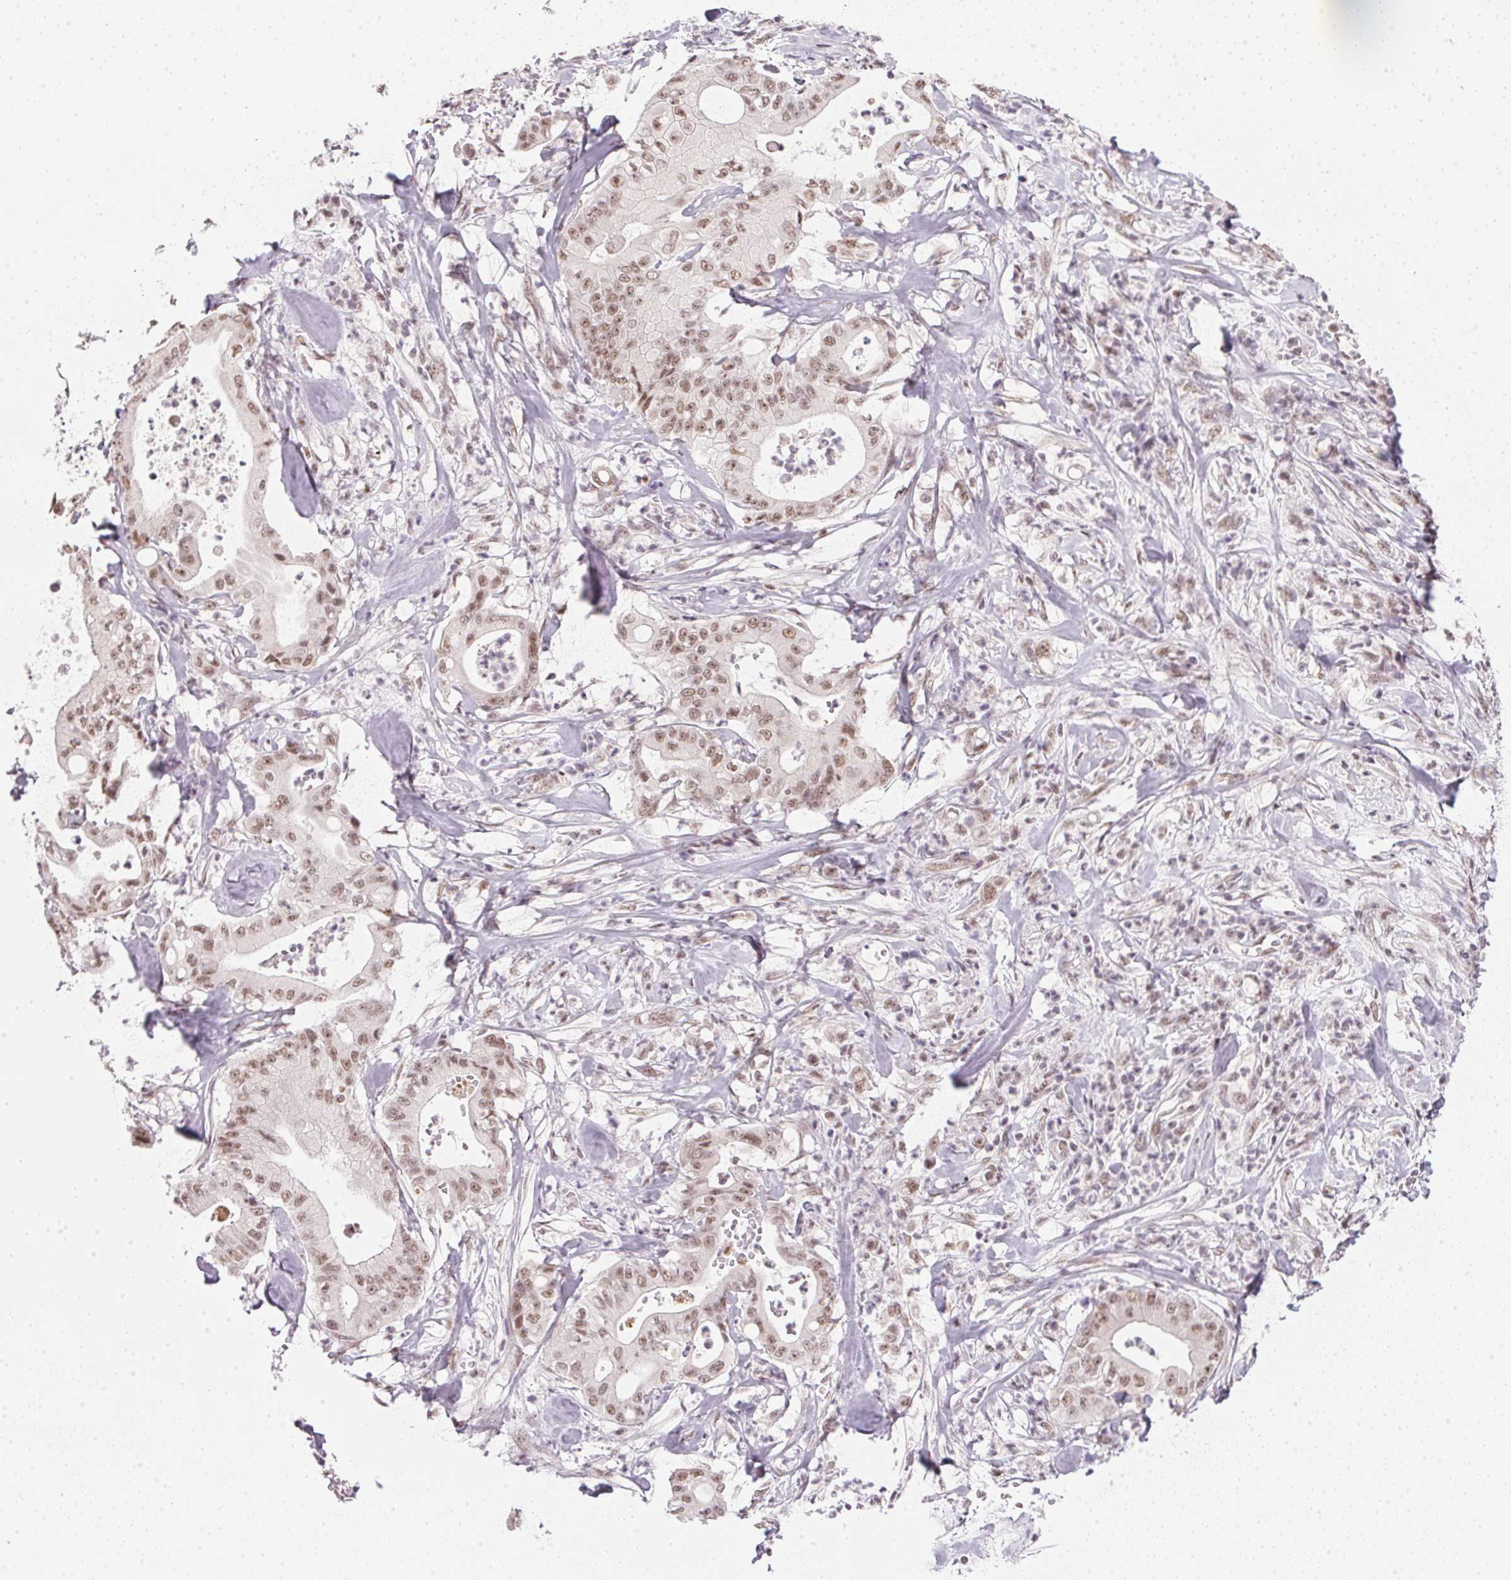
{"staining": {"intensity": "moderate", "quantity": ">75%", "location": "nuclear"}, "tissue": "pancreatic cancer", "cell_type": "Tumor cells", "image_type": "cancer", "snomed": [{"axis": "morphology", "description": "Adenocarcinoma, NOS"}, {"axis": "topography", "description": "Pancreas"}], "caption": "Moderate nuclear protein positivity is identified in approximately >75% of tumor cells in adenocarcinoma (pancreatic). (DAB IHC with brightfield microscopy, high magnification).", "gene": "SRSF7", "patient": {"sex": "male", "age": 71}}